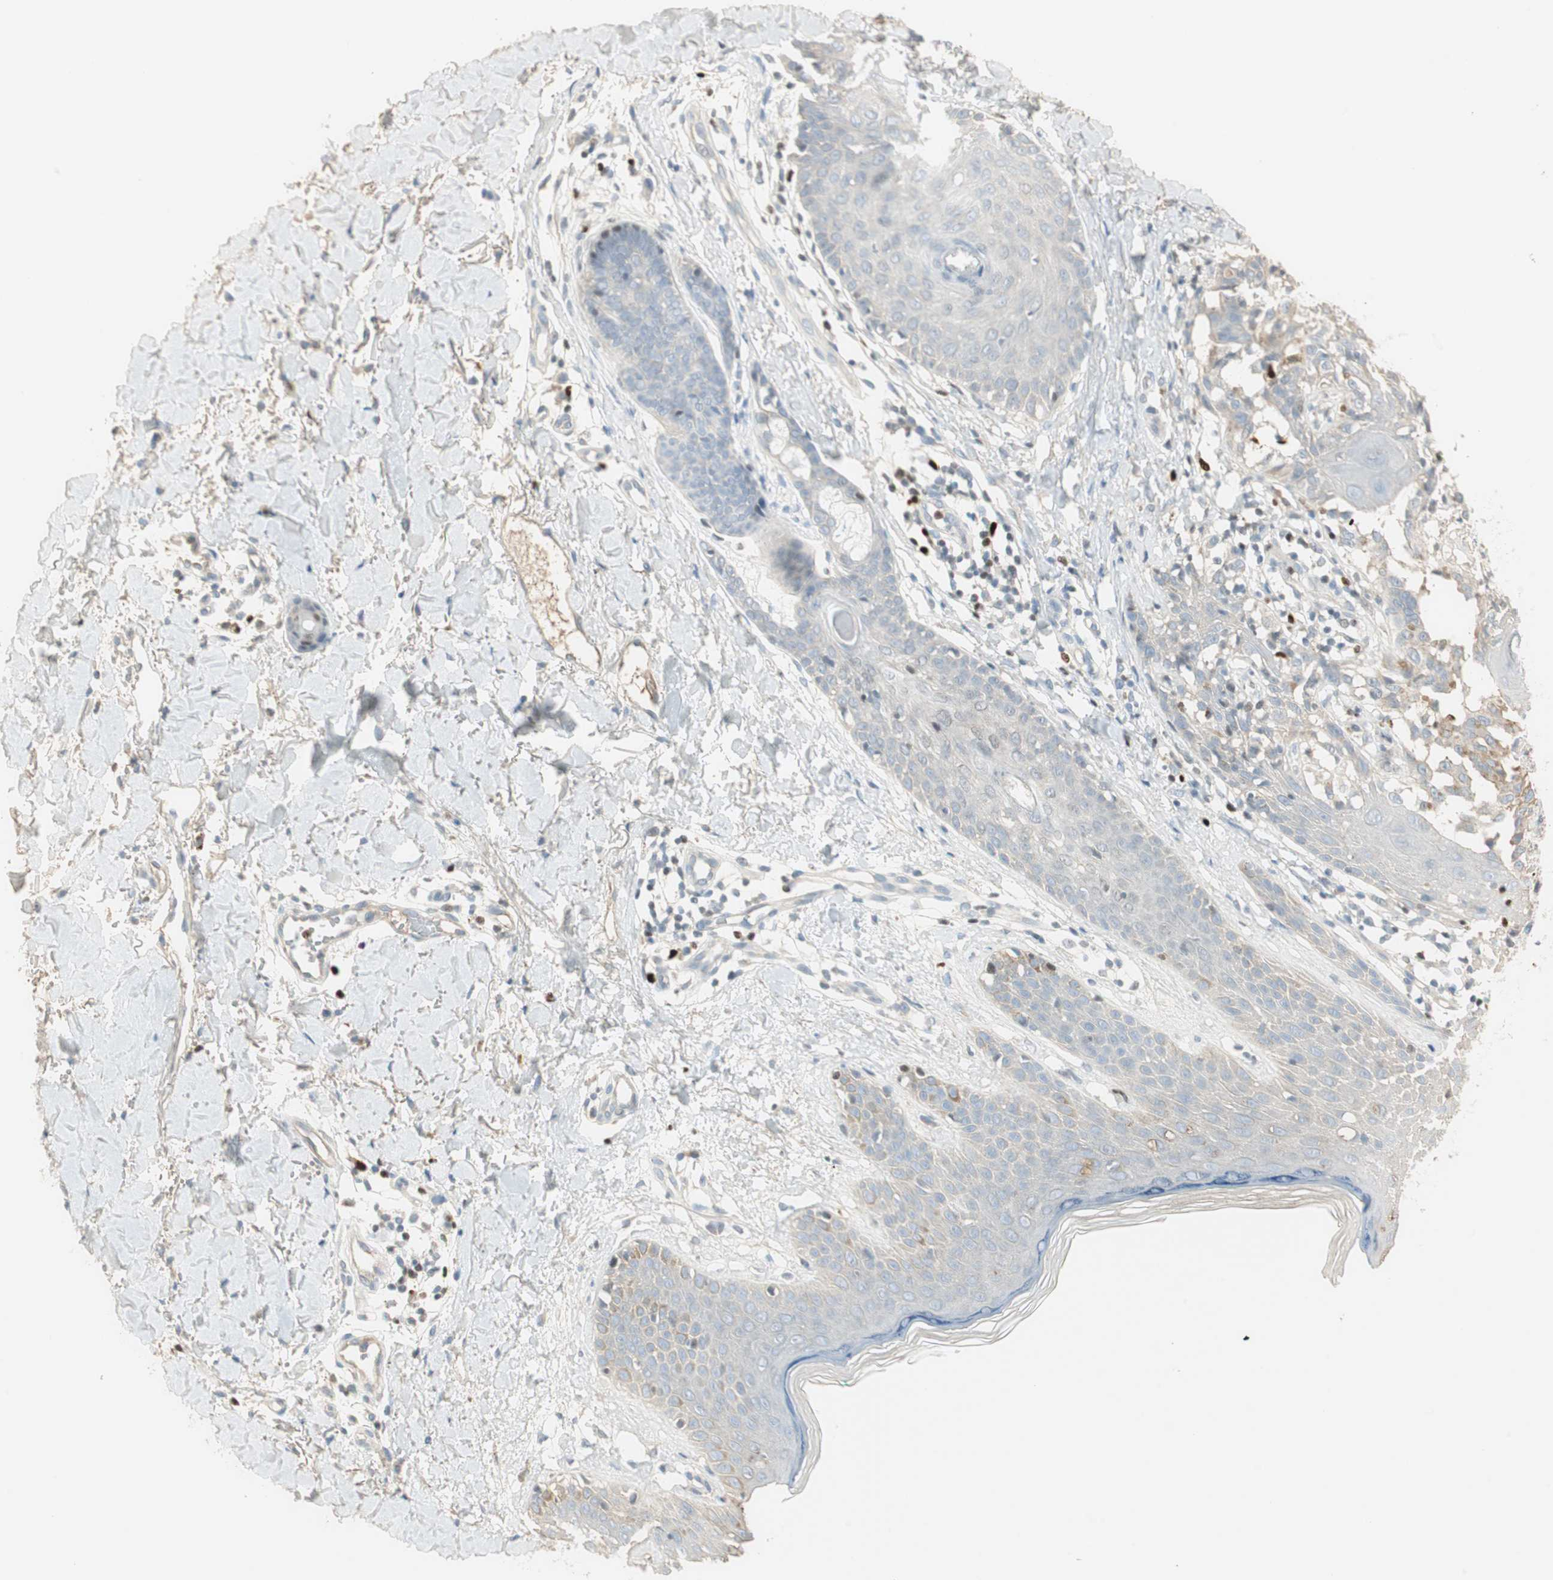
{"staining": {"intensity": "negative", "quantity": "none", "location": "none"}, "tissue": "melanoma", "cell_type": "Tumor cells", "image_type": "cancer", "snomed": [{"axis": "morphology", "description": "Malignant melanoma, NOS"}, {"axis": "topography", "description": "Skin"}], "caption": "Tumor cells show no significant staining in melanoma.", "gene": "RUNX2", "patient": {"sex": "female", "age": 46}}